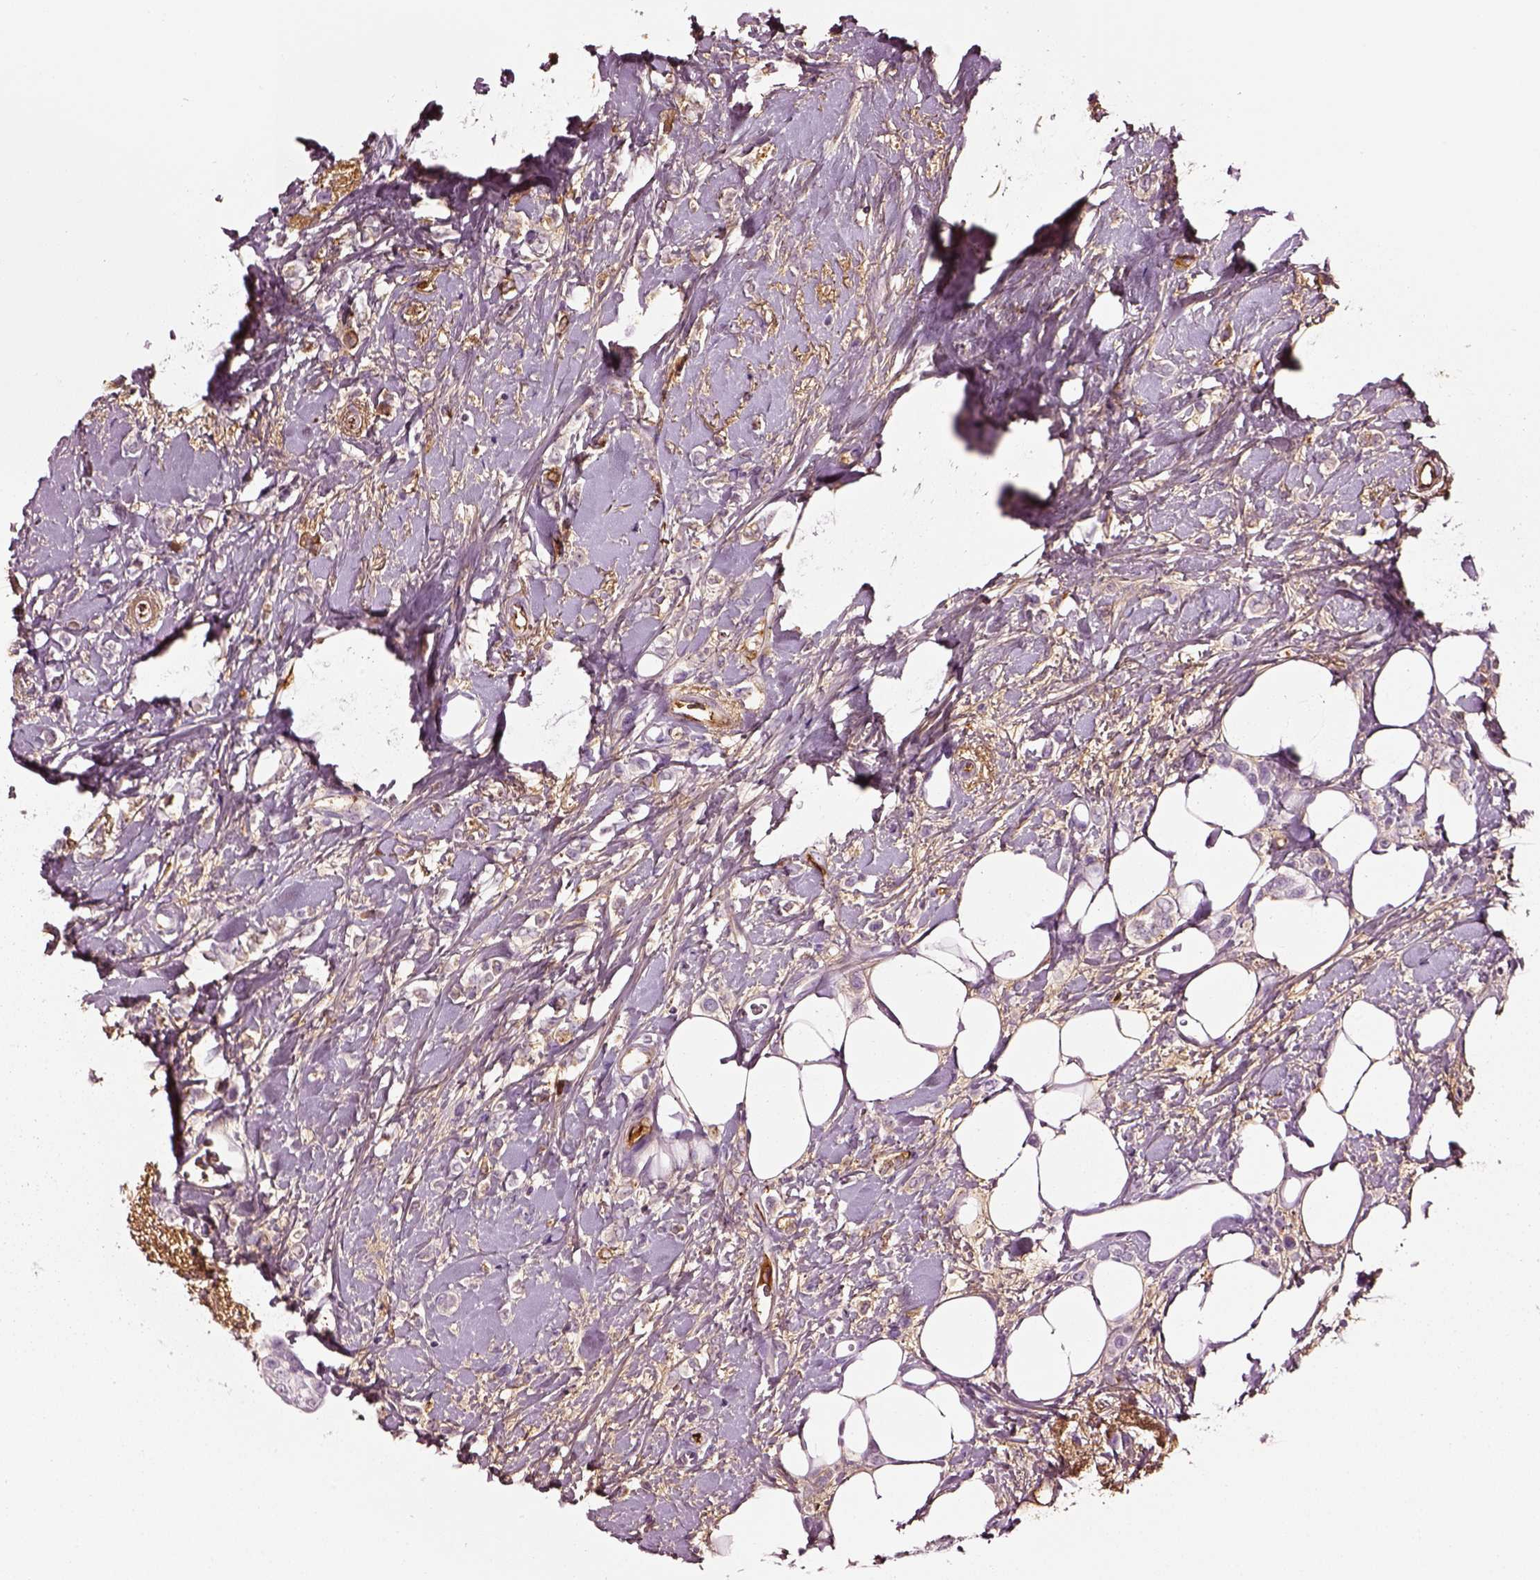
{"staining": {"intensity": "negative", "quantity": "none", "location": "none"}, "tissue": "breast cancer", "cell_type": "Tumor cells", "image_type": "cancer", "snomed": [{"axis": "morphology", "description": "Lobular carcinoma"}, {"axis": "topography", "description": "Breast"}], "caption": "DAB (3,3'-diaminobenzidine) immunohistochemical staining of human breast lobular carcinoma demonstrates no significant positivity in tumor cells.", "gene": "TF", "patient": {"sex": "female", "age": 66}}